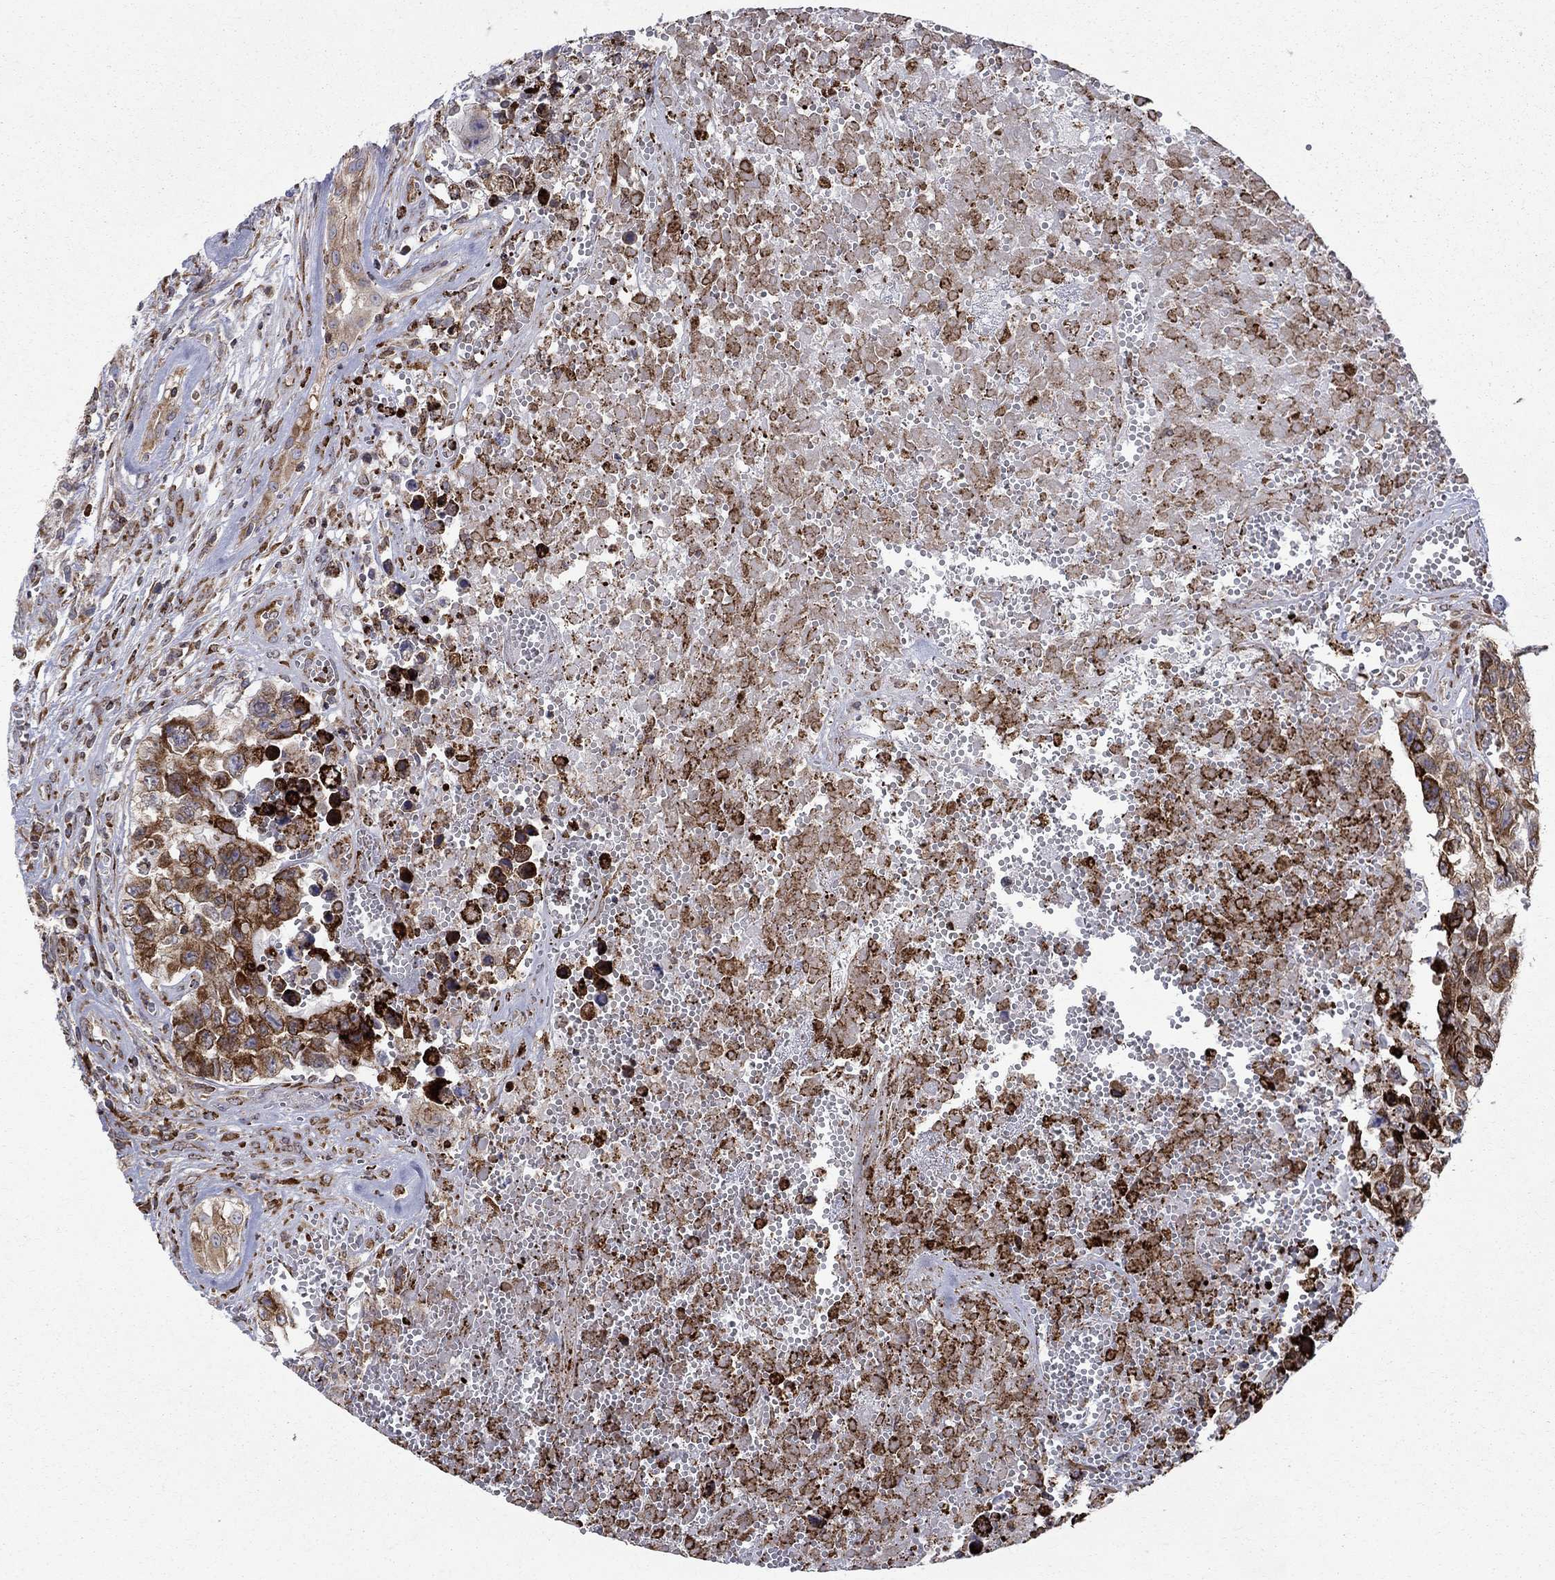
{"staining": {"intensity": "strong", "quantity": ">75%", "location": "cytoplasmic/membranous,nuclear"}, "tissue": "testis cancer", "cell_type": "Tumor cells", "image_type": "cancer", "snomed": [{"axis": "morphology", "description": "Carcinoma, Embryonal, NOS"}, {"axis": "topography", "description": "Testis"}], "caption": "Embryonal carcinoma (testis) stained for a protein exhibits strong cytoplasmic/membranous and nuclear positivity in tumor cells. (Stains: DAB in brown, nuclei in blue, Microscopy: brightfield microscopy at high magnification).", "gene": "CAB39L", "patient": {"sex": "male", "age": 23}}